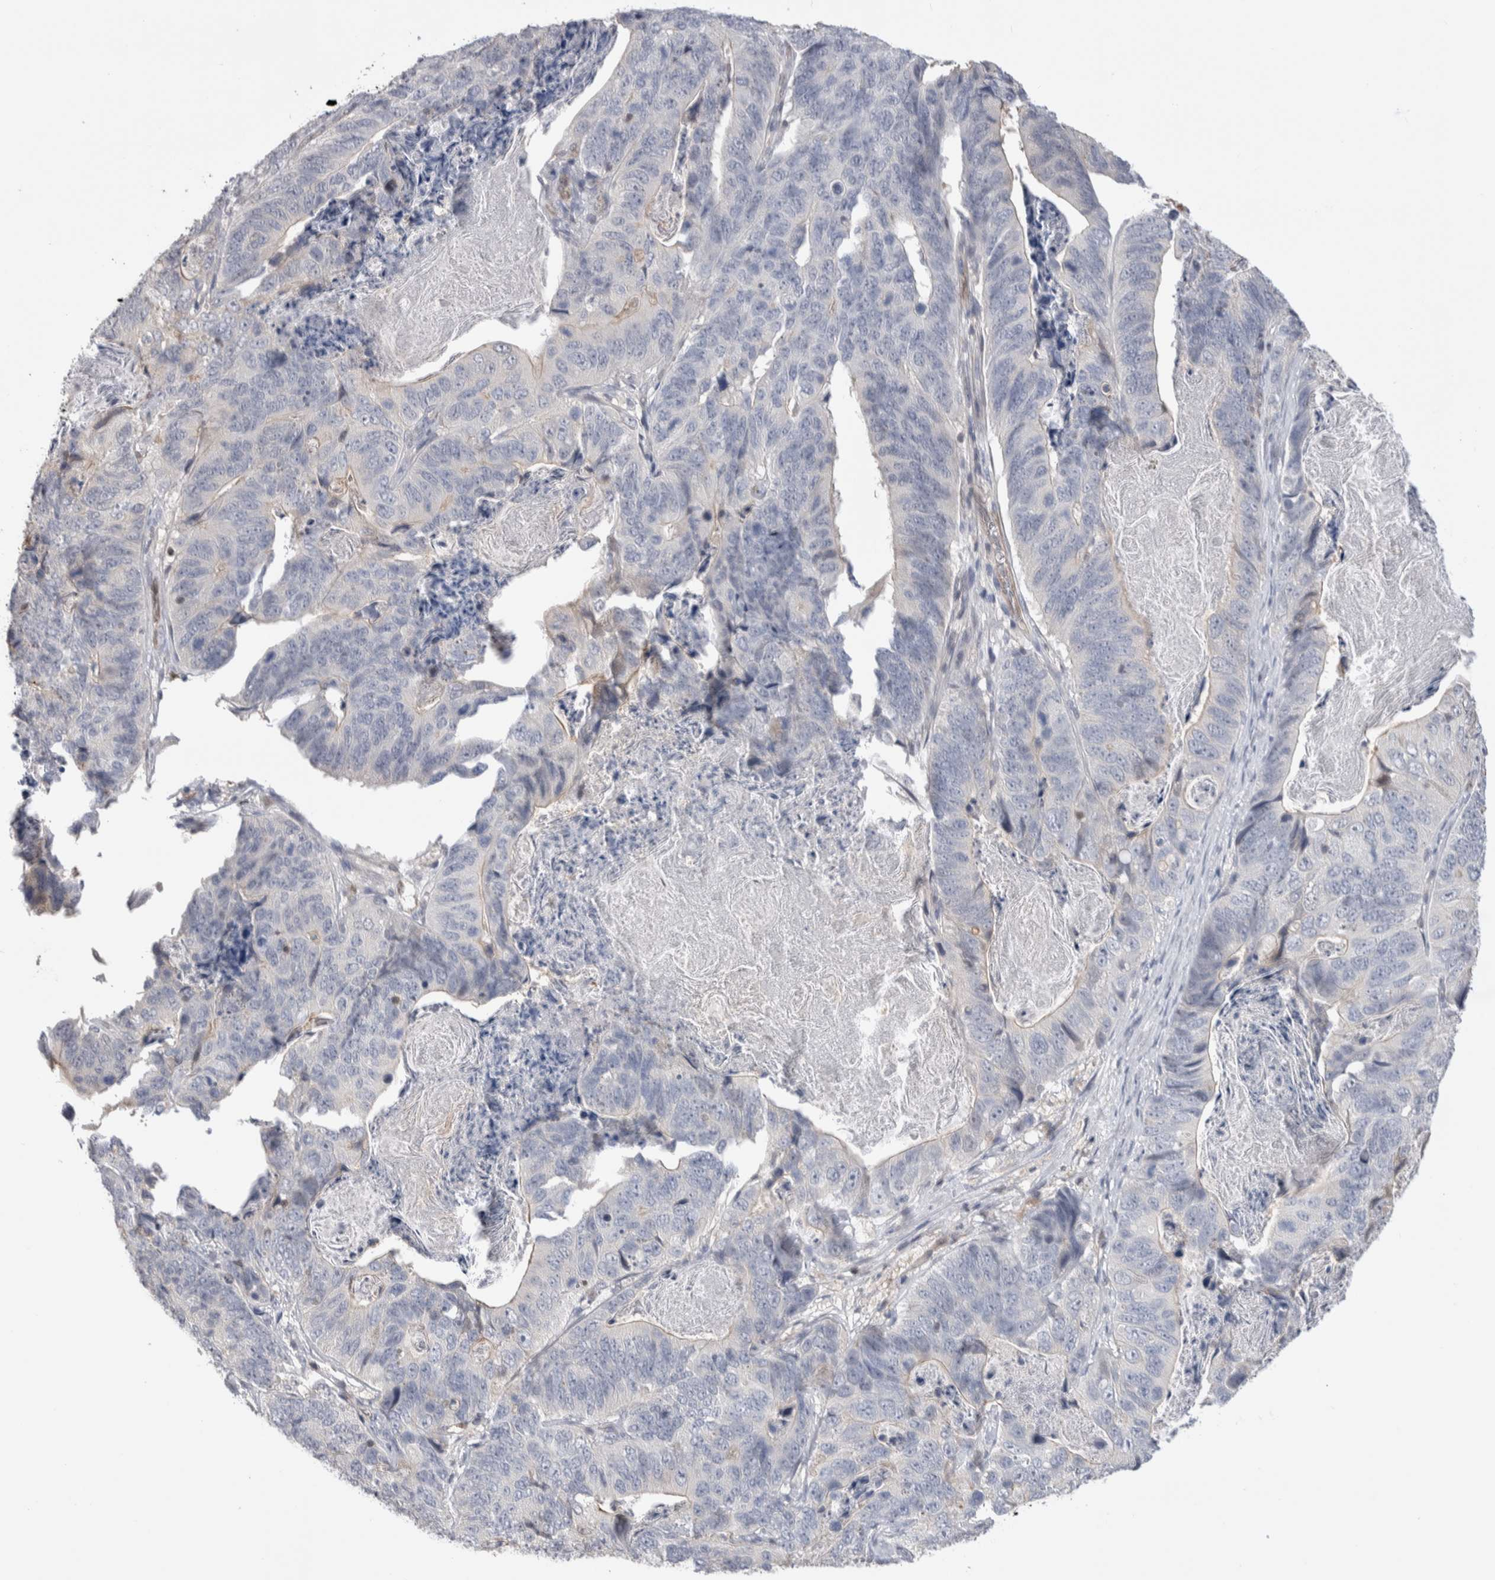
{"staining": {"intensity": "negative", "quantity": "none", "location": "none"}, "tissue": "stomach cancer", "cell_type": "Tumor cells", "image_type": "cancer", "snomed": [{"axis": "morphology", "description": "Normal tissue, NOS"}, {"axis": "morphology", "description": "Adenocarcinoma, NOS"}, {"axis": "topography", "description": "Stomach"}], "caption": "A high-resolution photomicrograph shows immunohistochemistry staining of stomach adenocarcinoma, which exhibits no significant positivity in tumor cells.", "gene": "ZBTB49", "patient": {"sex": "female", "age": 89}}